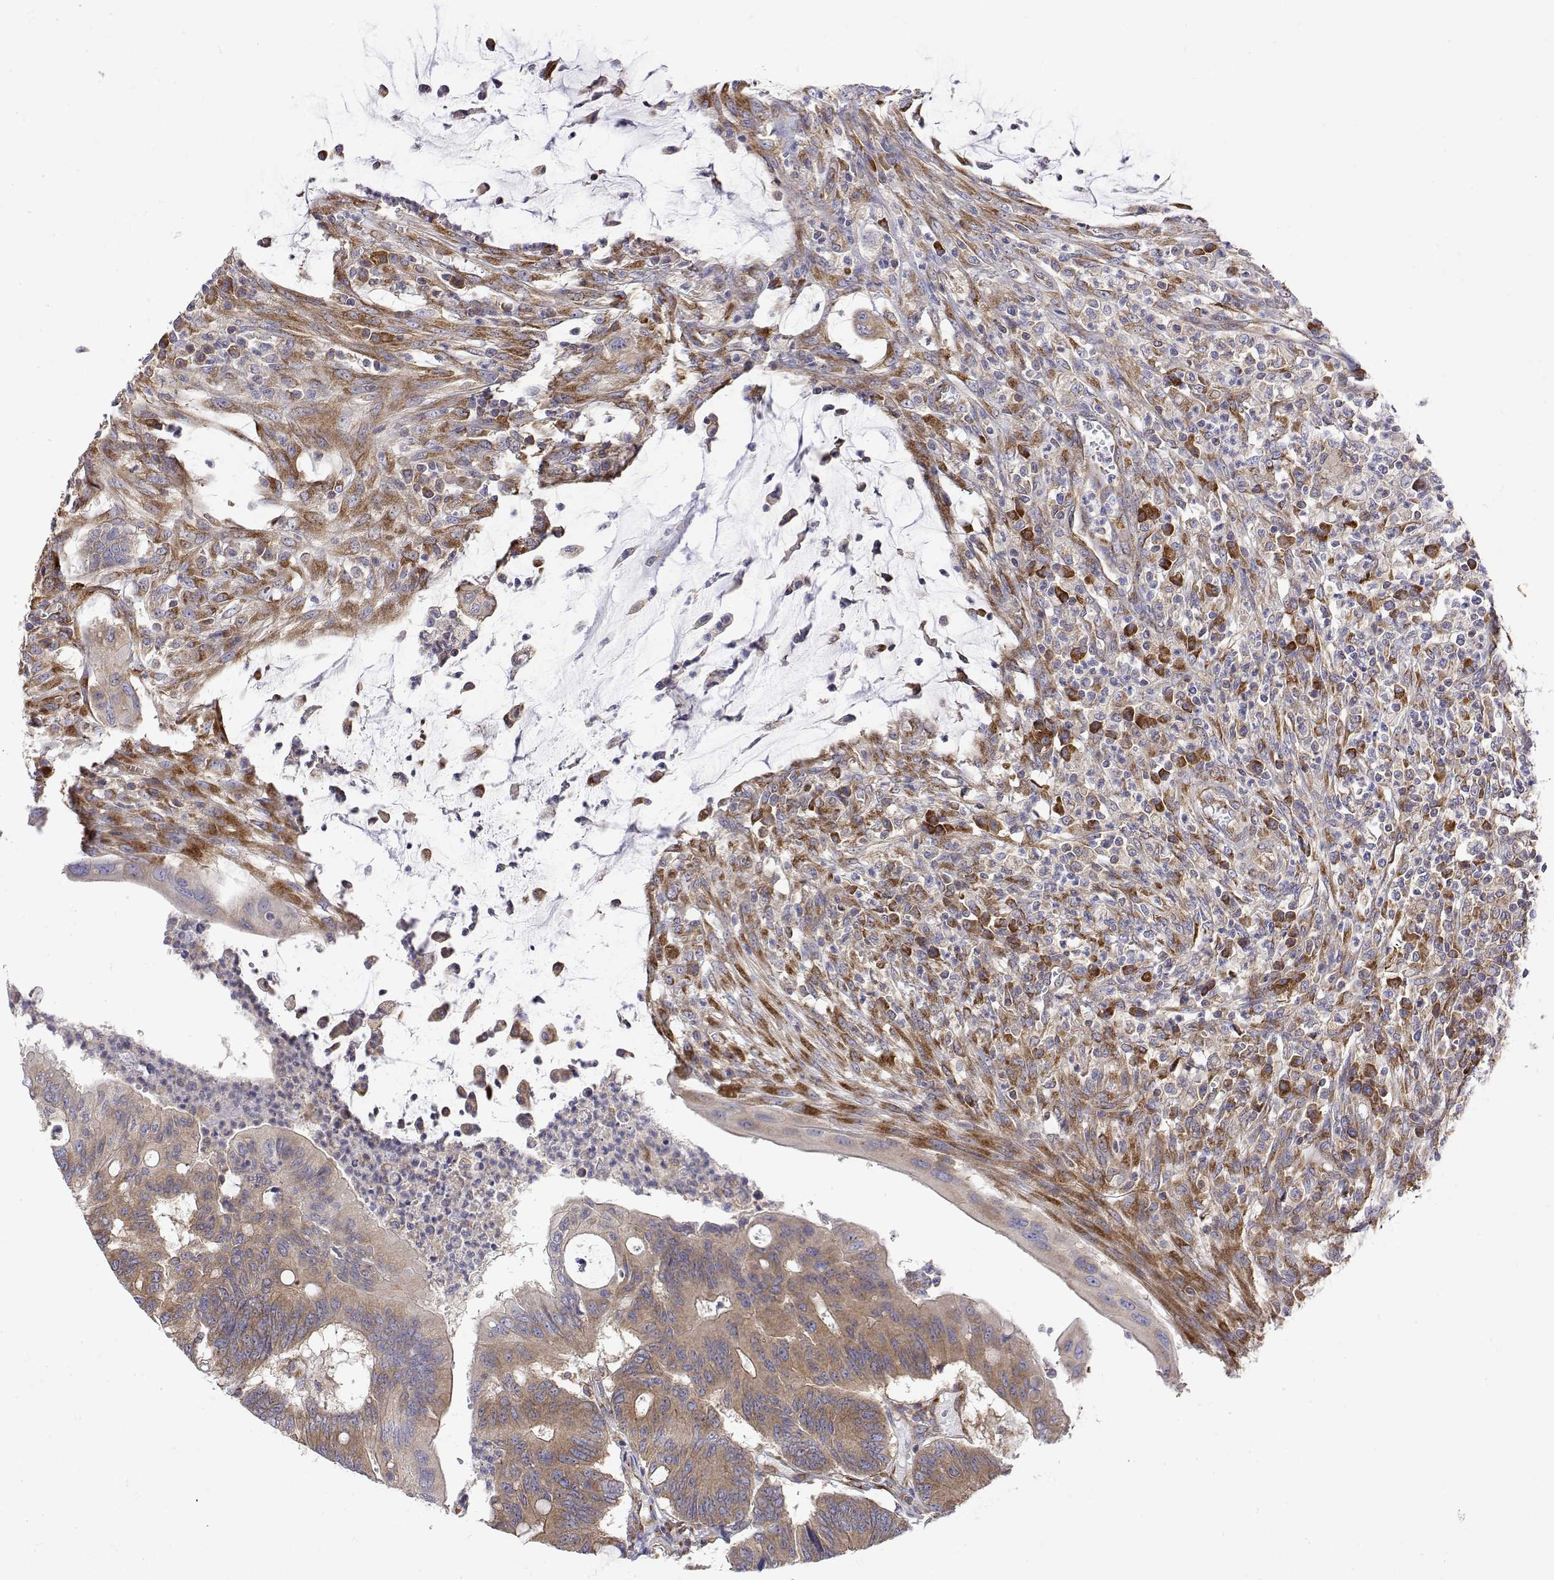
{"staining": {"intensity": "weak", "quantity": ">75%", "location": "cytoplasmic/membranous"}, "tissue": "colorectal cancer", "cell_type": "Tumor cells", "image_type": "cancer", "snomed": [{"axis": "morphology", "description": "Adenocarcinoma, NOS"}, {"axis": "topography", "description": "Colon"}], "caption": "Colorectal cancer stained for a protein (brown) shows weak cytoplasmic/membranous positive positivity in approximately >75% of tumor cells.", "gene": "EEF1G", "patient": {"sex": "male", "age": 65}}